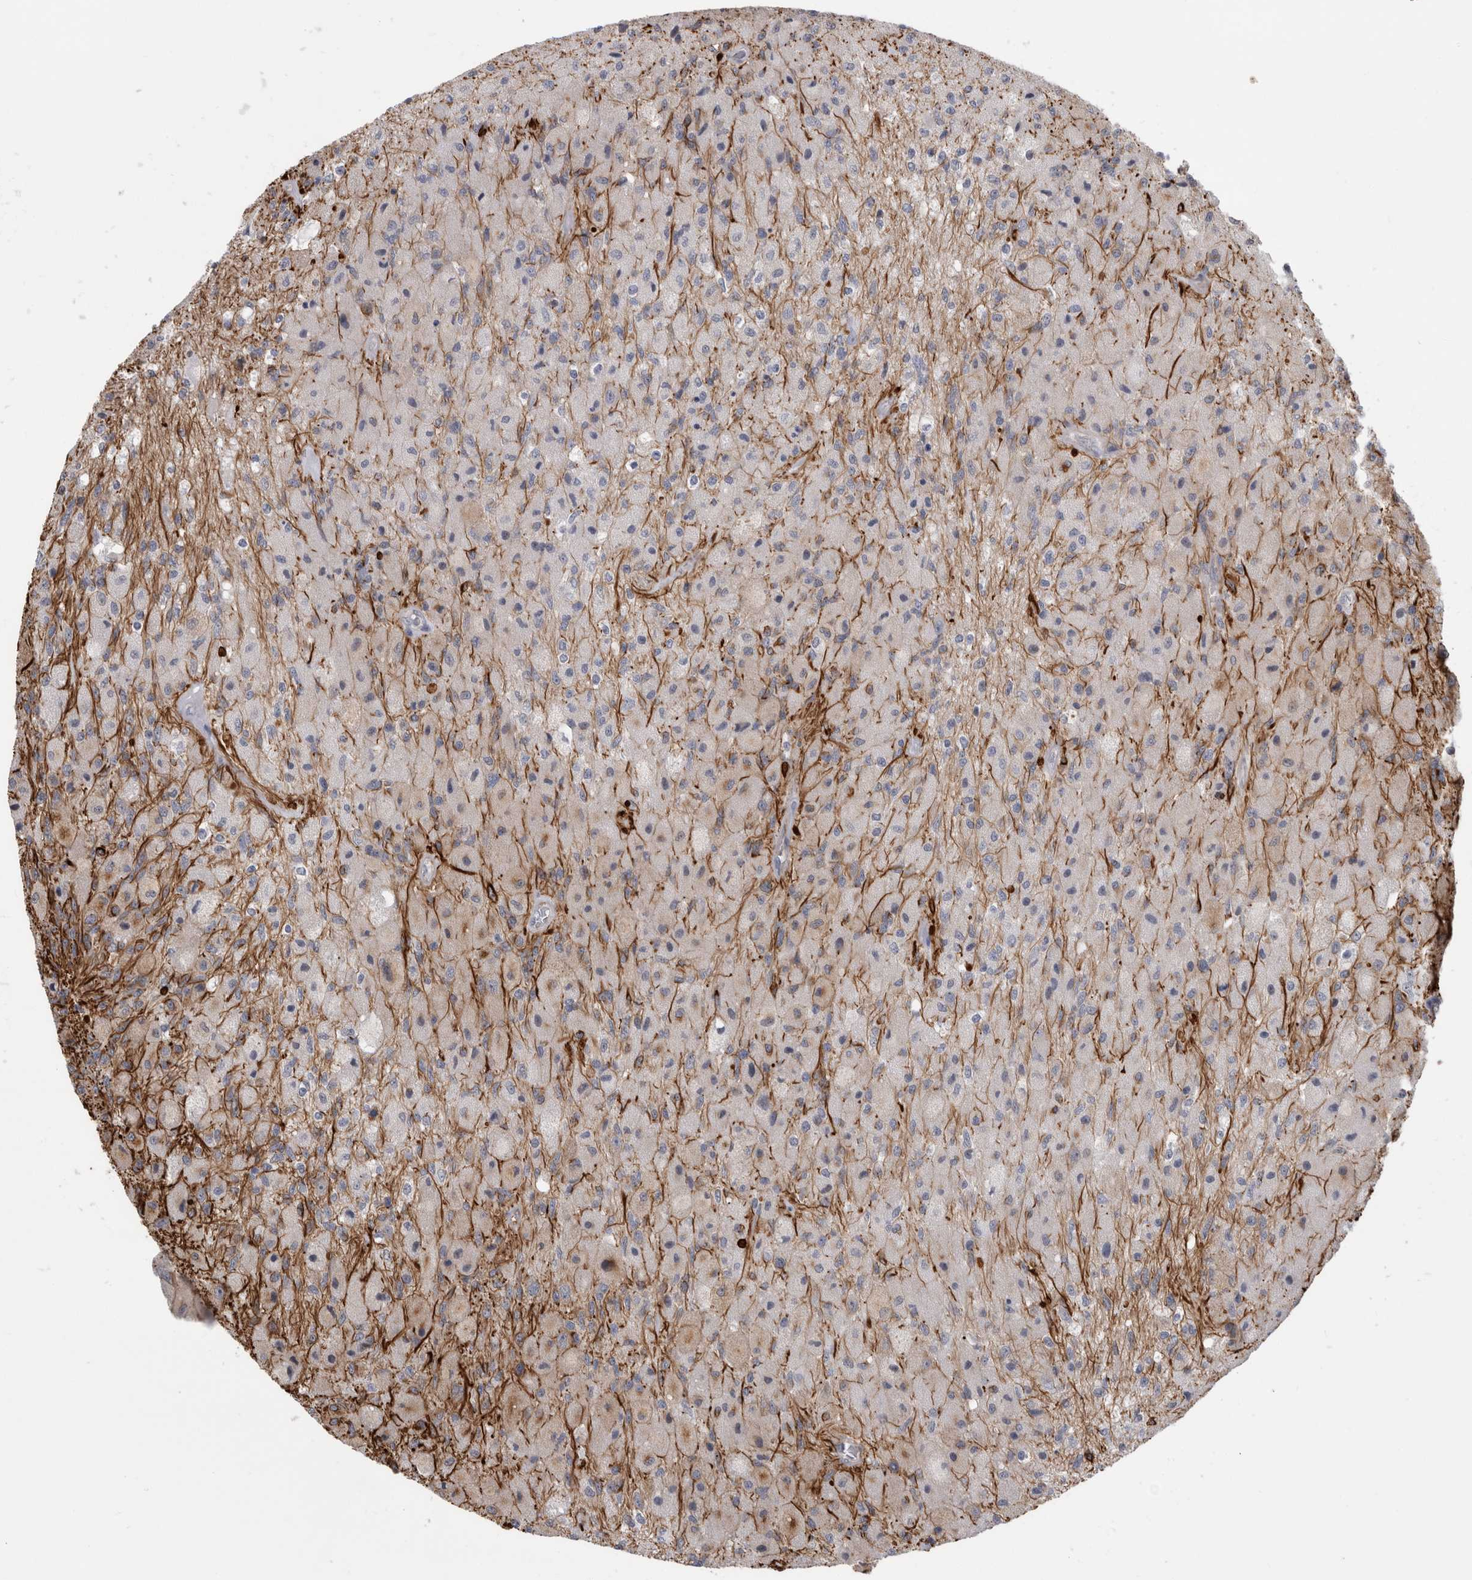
{"staining": {"intensity": "weak", "quantity": "<25%", "location": "cytoplasmic/membranous"}, "tissue": "glioma", "cell_type": "Tumor cells", "image_type": "cancer", "snomed": [{"axis": "morphology", "description": "Normal tissue, NOS"}, {"axis": "morphology", "description": "Glioma, malignant, High grade"}, {"axis": "topography", "description": "Cerebral cortex"}], "caption": "DAB (3,3'-diaminobenzidine) immunohistochemical staining of glioma exhibits no significant positivity in tumor cells.", "gene": "FAM83H", "patient": {"sex": "male", "age": 77}}